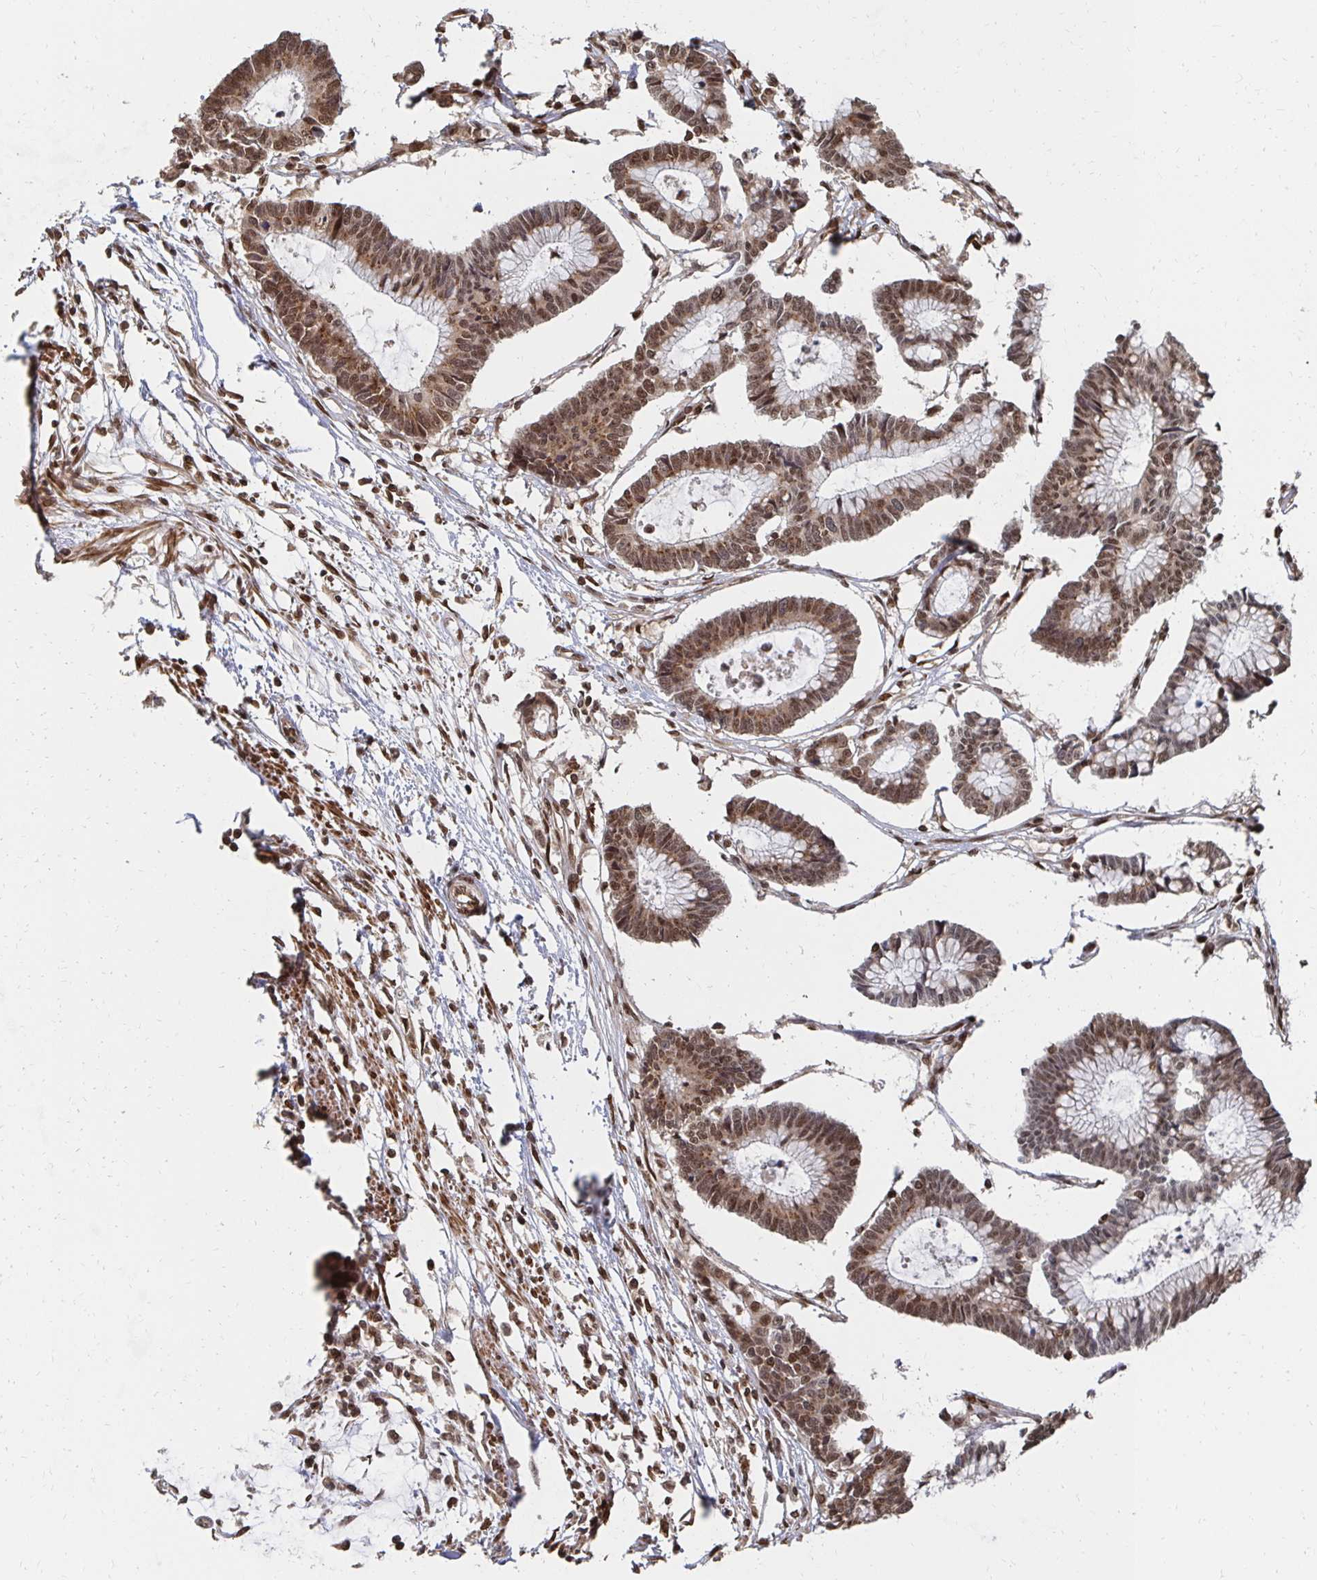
{"staining": {"intensity": "strong", "quantity": ">75%", "location": "nuclear"}, "tissue": "colorectal cancer", "cell_type": "Tumor cells", "image_type": "cancer", "snomed": [{"axis": "morphology", "description": "Adenocarcinoma, NOS"}, {"axis": "topography", "description": "Colon"}], "caption": "Protein staining demonstrates strong nuclear expression in about >75% of tumor cells in adenocarcinoma (colorectal). Ihc stains the protein of interest in brown and the nuclei are stained blue.", "gene": "GTF3C6", "patient": {"sex": "female", "age": 78}}